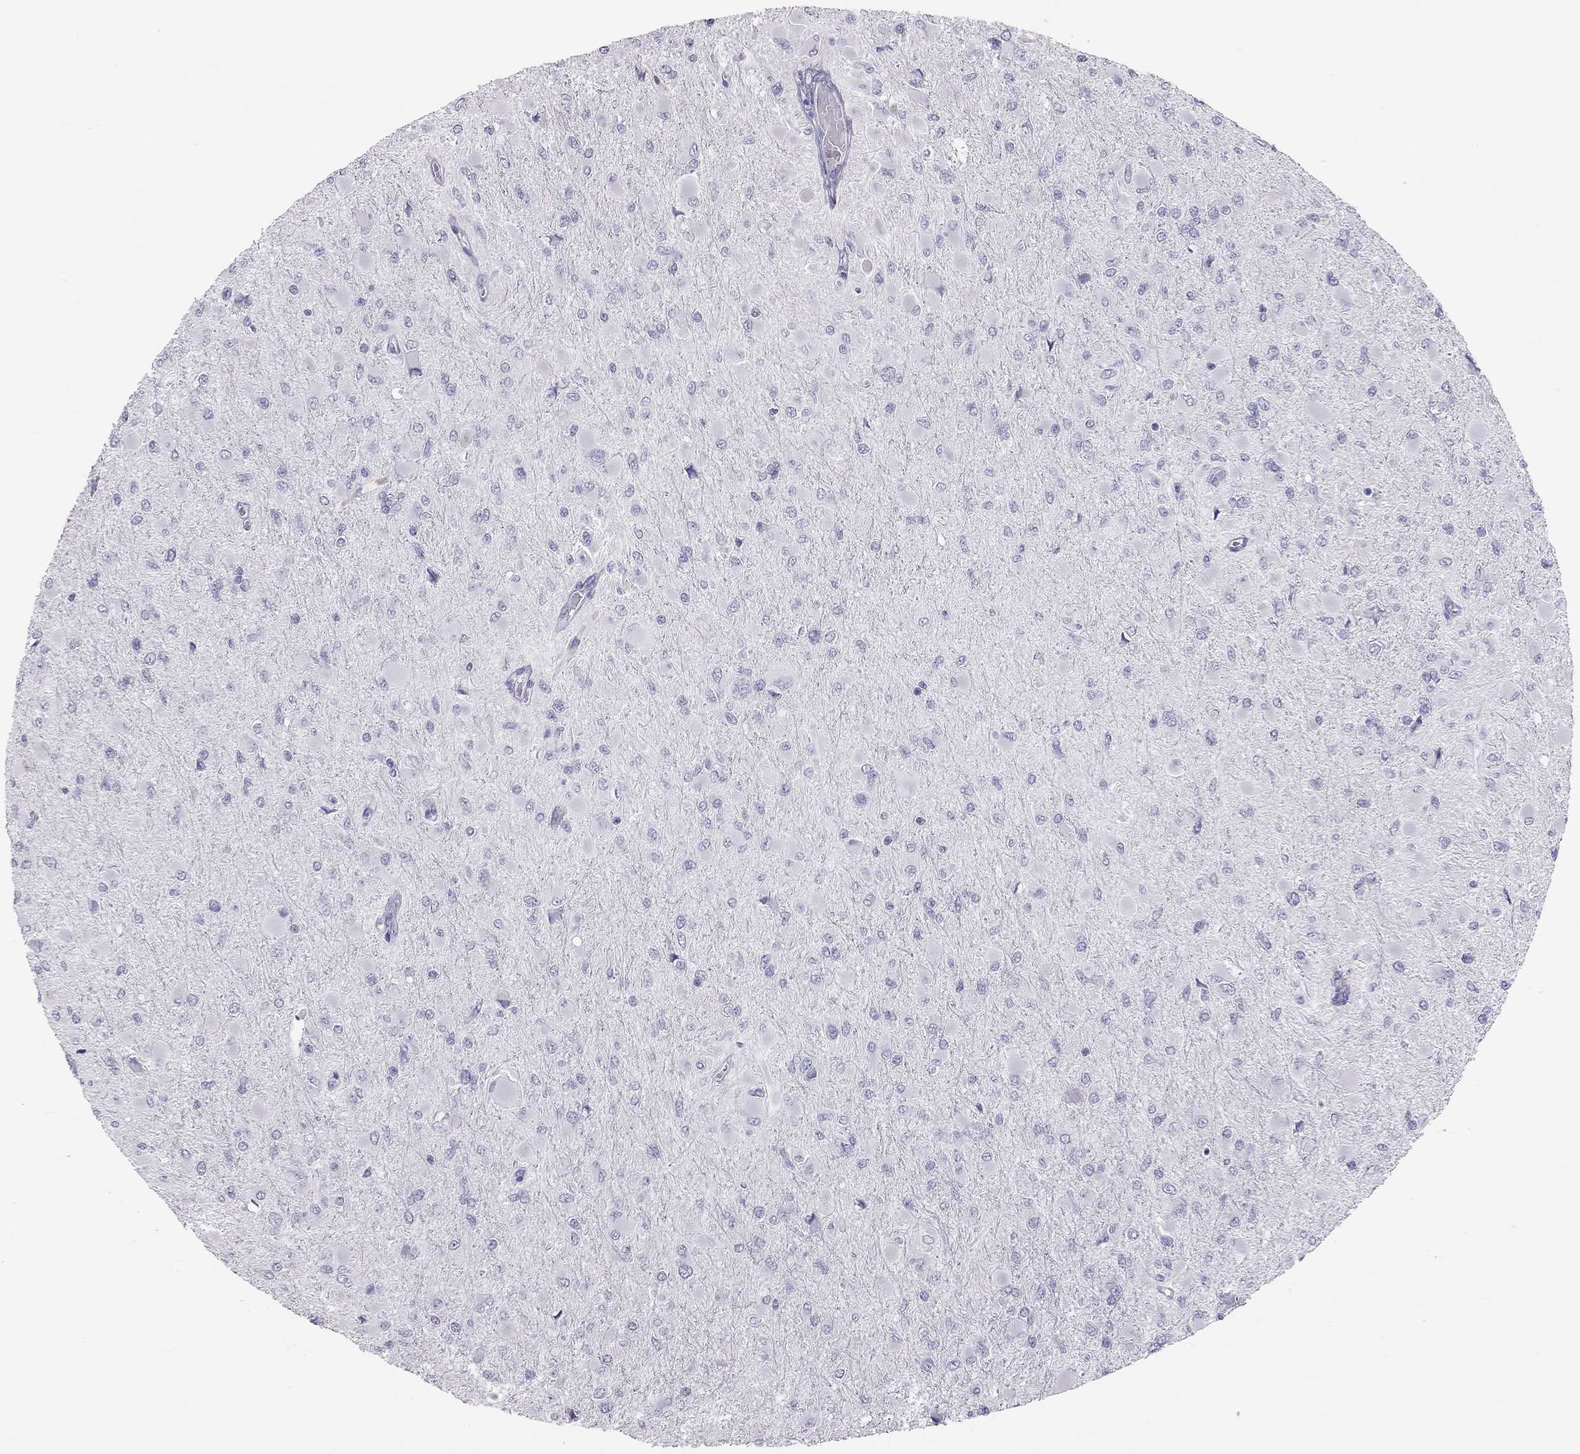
{"staining": {"intensity": "negative", "quantity": "none", "location": "none"}, "tissue": "glioma", "cell_type": "Tumor cells", "image_type": "cancer", "snomed": [{"axis": "morphology", "description": "Glioma, malignant, High grade"}, {"axis": "topography", "description": "Cerebral cortex"}], "caption": "Immunohistochemistry image of neoplastic tissue: human malignant high-grade glioma stained with DAB (3,3'-diaminobenzidine) demonstrates no significant protein positivity in tumor cells.", "gene": "KLRG1", "patient": {"sex": "female", "age": 36}}